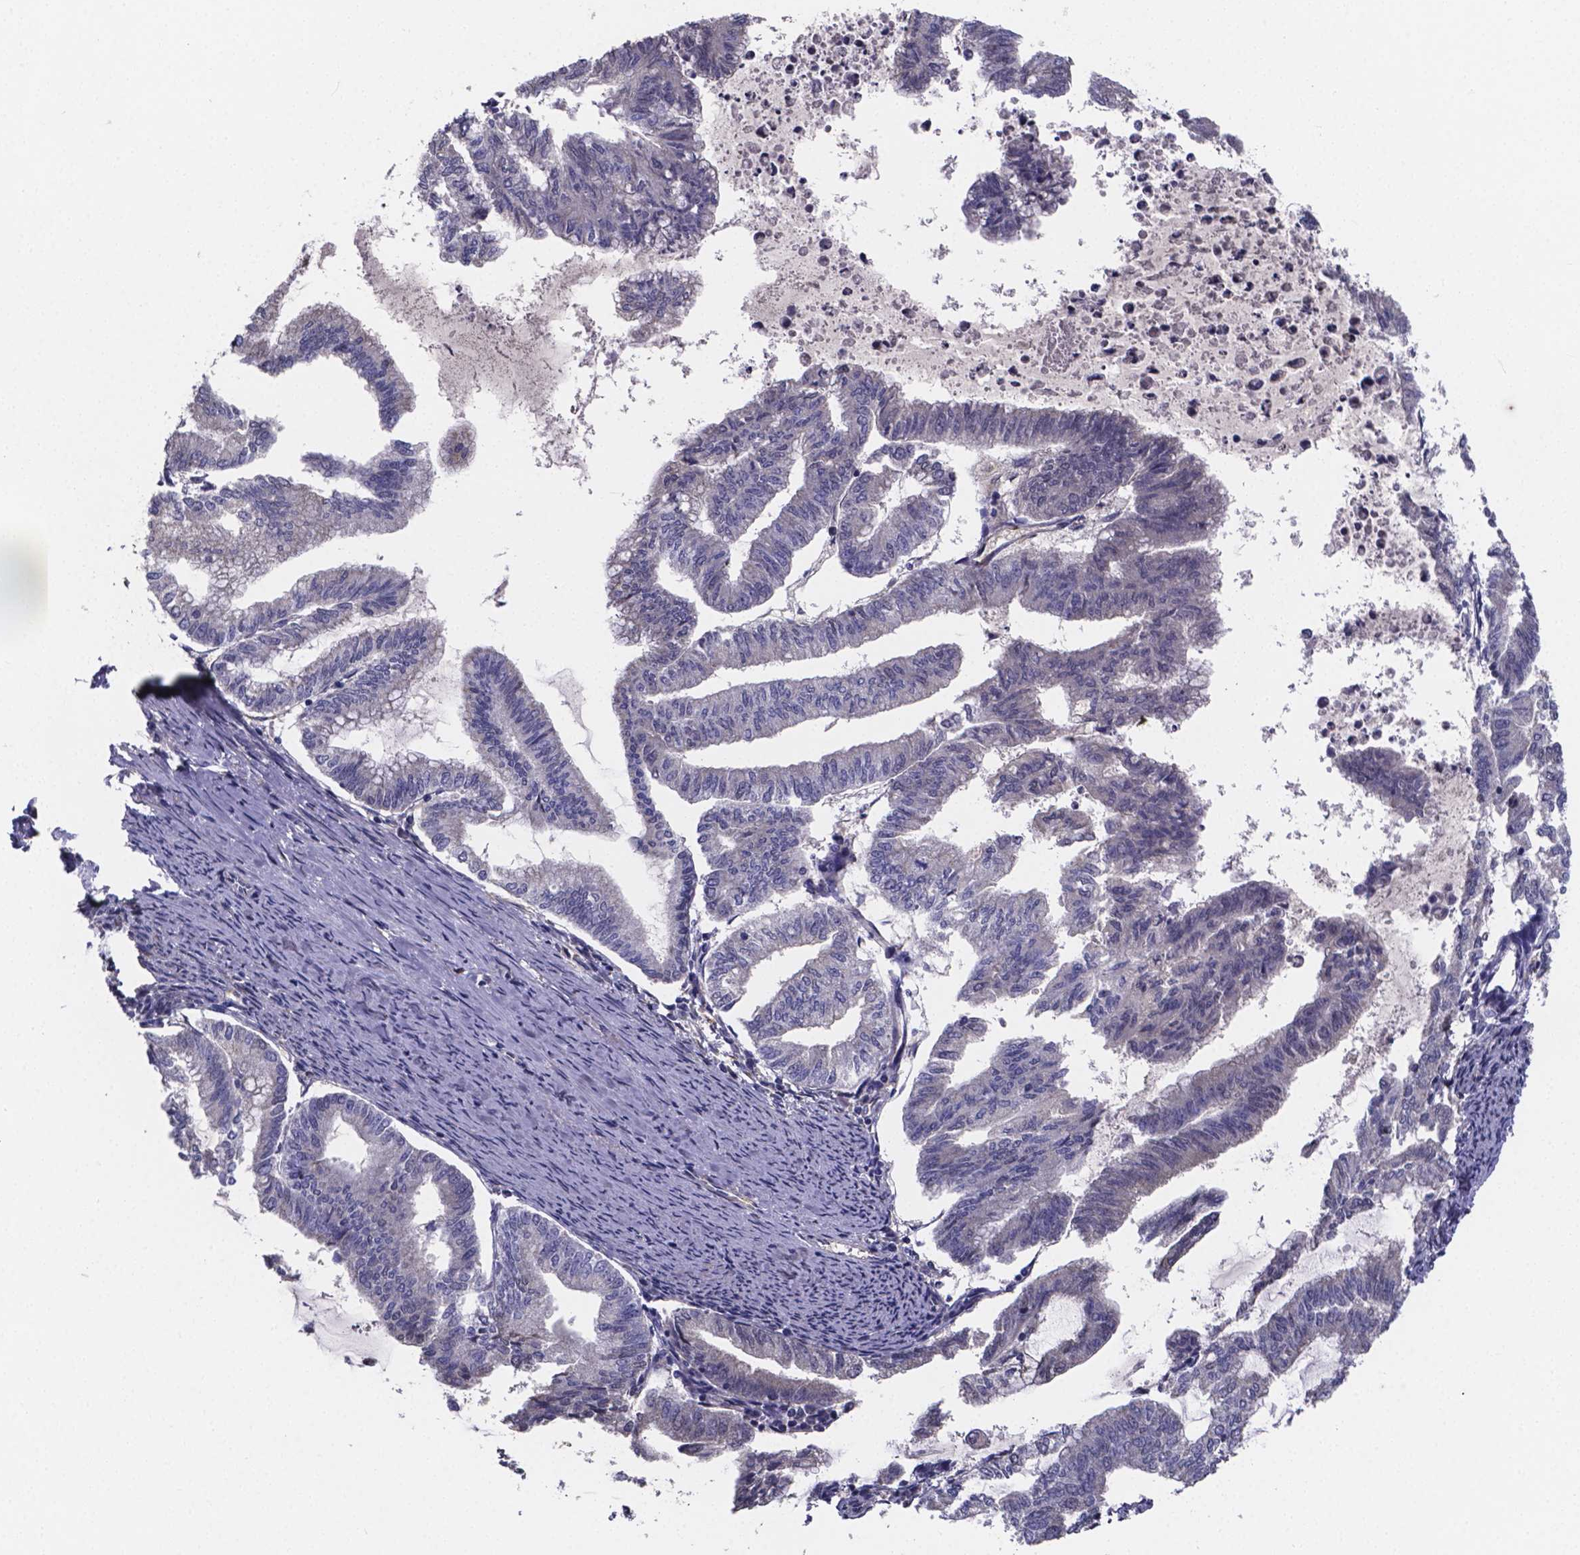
{"staining": {"intensity": "negative", "quantity": "none", "location": "none"}, "tissue": "endometrial cancer", "cell_type": "Tumor cells", "image_type": "cancer", "snomed": [{"axis": "morphology", "description": "Adenocarcinoma, NOS"}, {"axis": "topography", "description": "Endometrium"}], "caption": "Immunohistochemical staining of endometrial cancer (adenocarcinoma) displays no significant expression in tumor cells.", "gene": "SFRP4", "patient": {"sex": "female", "age": 79}}